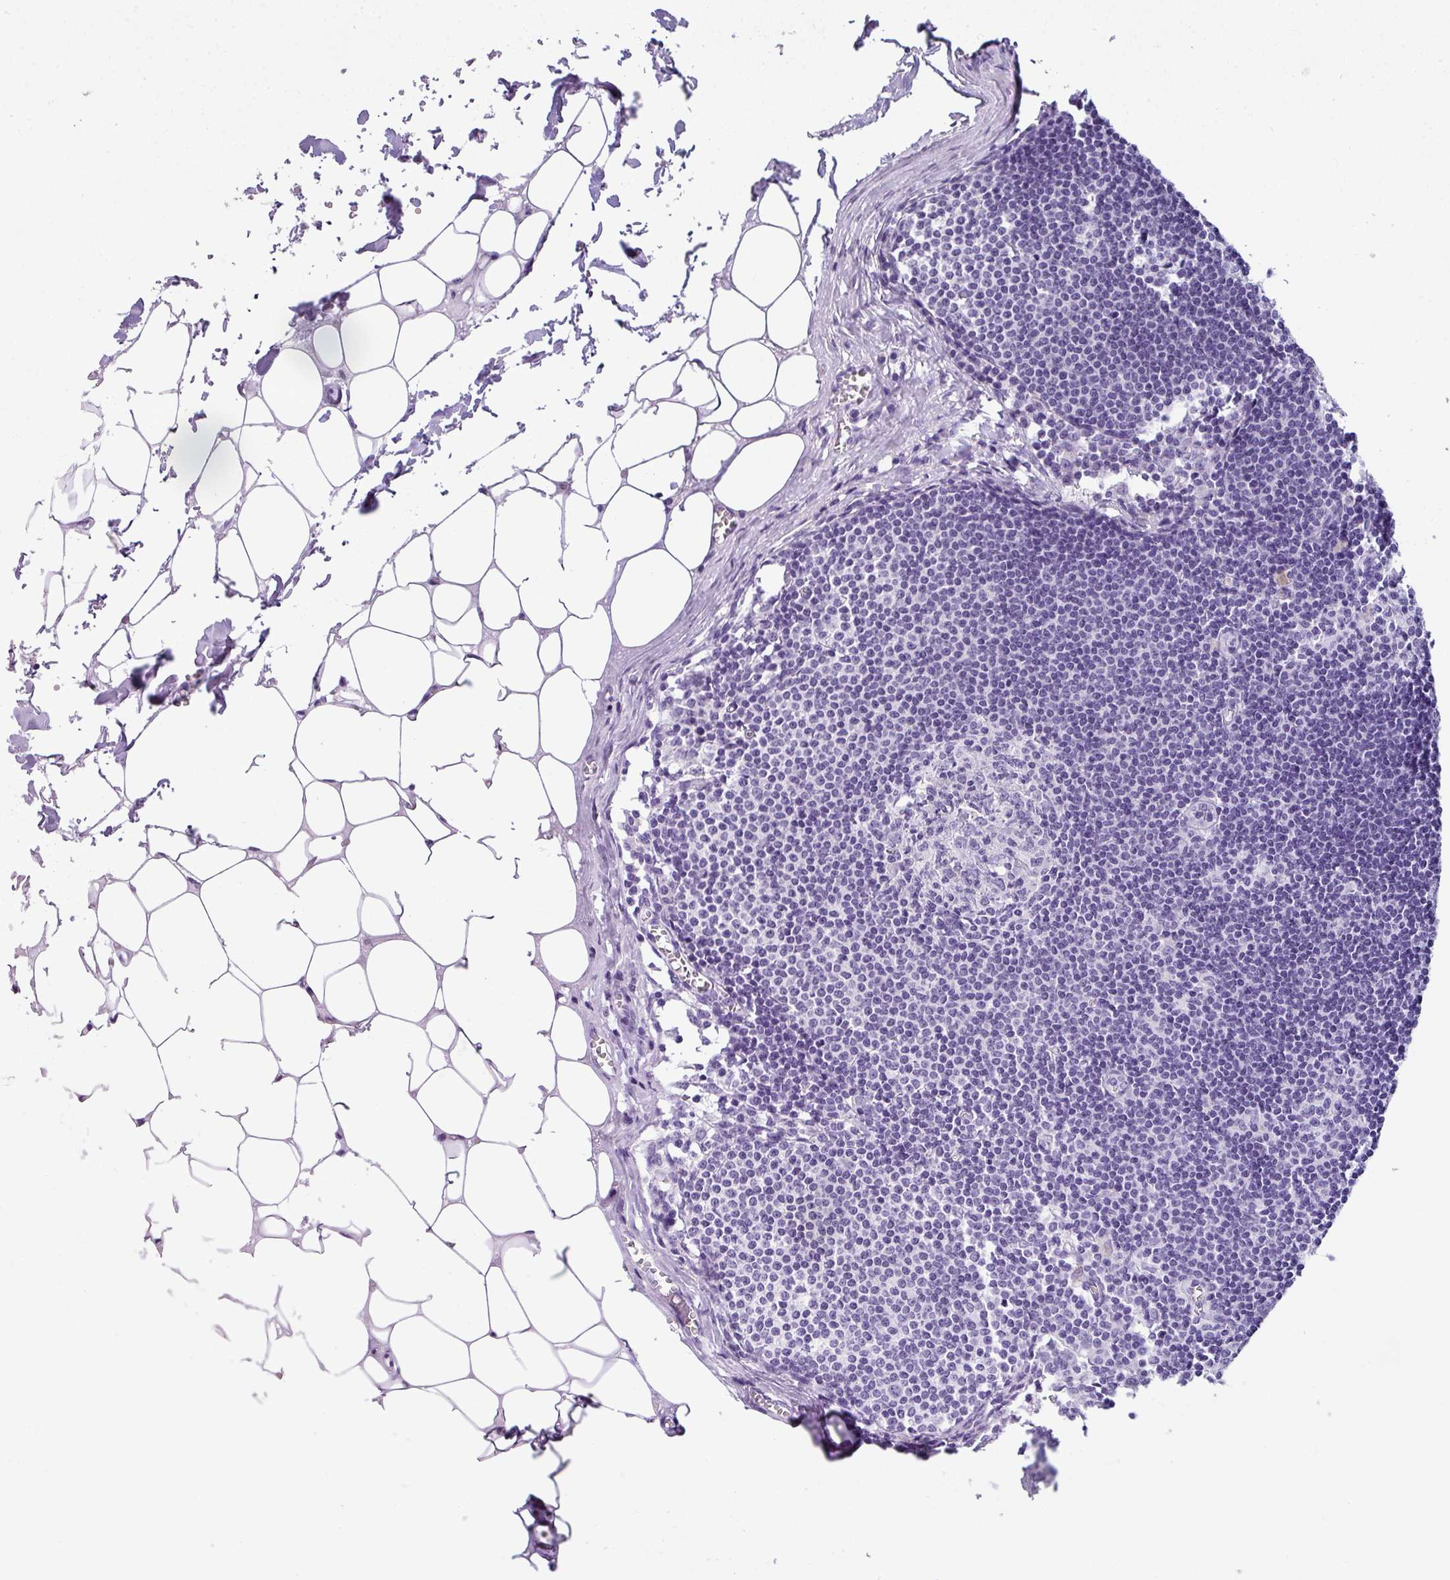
{"staining": {"intensity": "negative", "quantity": "none", "location": "none"}, "tissue": "lymph node", "cell_type": "Germinal center cells", "image_type": "normal", "snomed": [{"axis": "morphology", "description": "Normal tissue, NOS"}, {"axis": "topography", "description": "Lymph node"}], "caption": "Immunohistochemical staining of unremarkable human lymph node reveals no significant expression in germinal center cells.", "gene": "PALS2", "patient": {"sex": "female", "age": 42}}